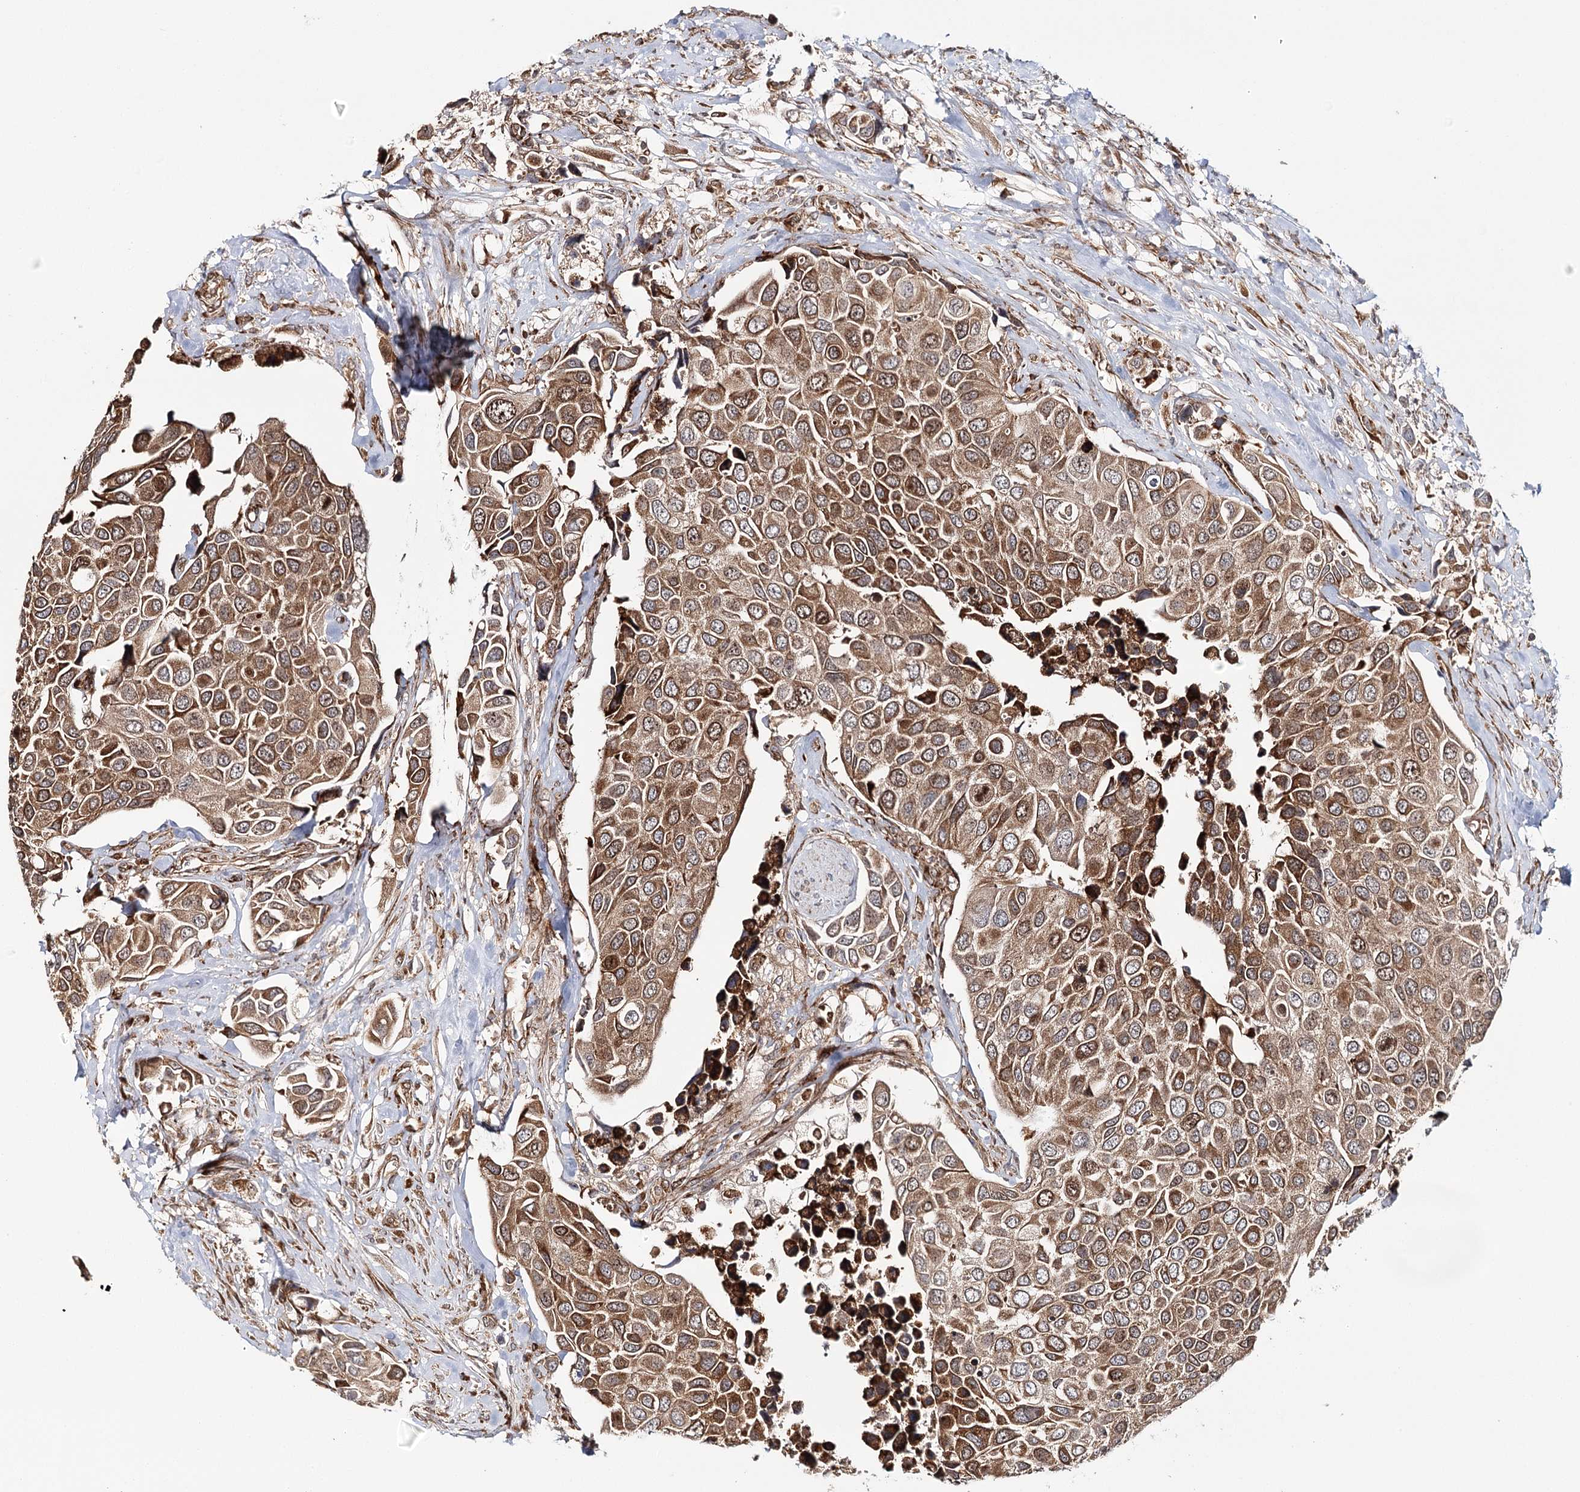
{"staining": {"intensity": "moderate", "quantity": ">75%", "location": "cytoplasmic/membranous,nuclear"}, "tissue": "urothelial cancer", "cell_type": "Tumor cells", "image_type": "cancer", "snomed": [{"axis": "morphology", "description": "Urothelial carcinoma, High grade"}, {"axis": "topography", "description": "Urinary bladder"}], "caption": "Tumor cells display medium levels of moderate cytoplasmic/membranous and nuclear expression in about >75% of cells in urothelial cancer.", "gene": "MKNK1", "patient": {"sex": "male", "age": 74}}